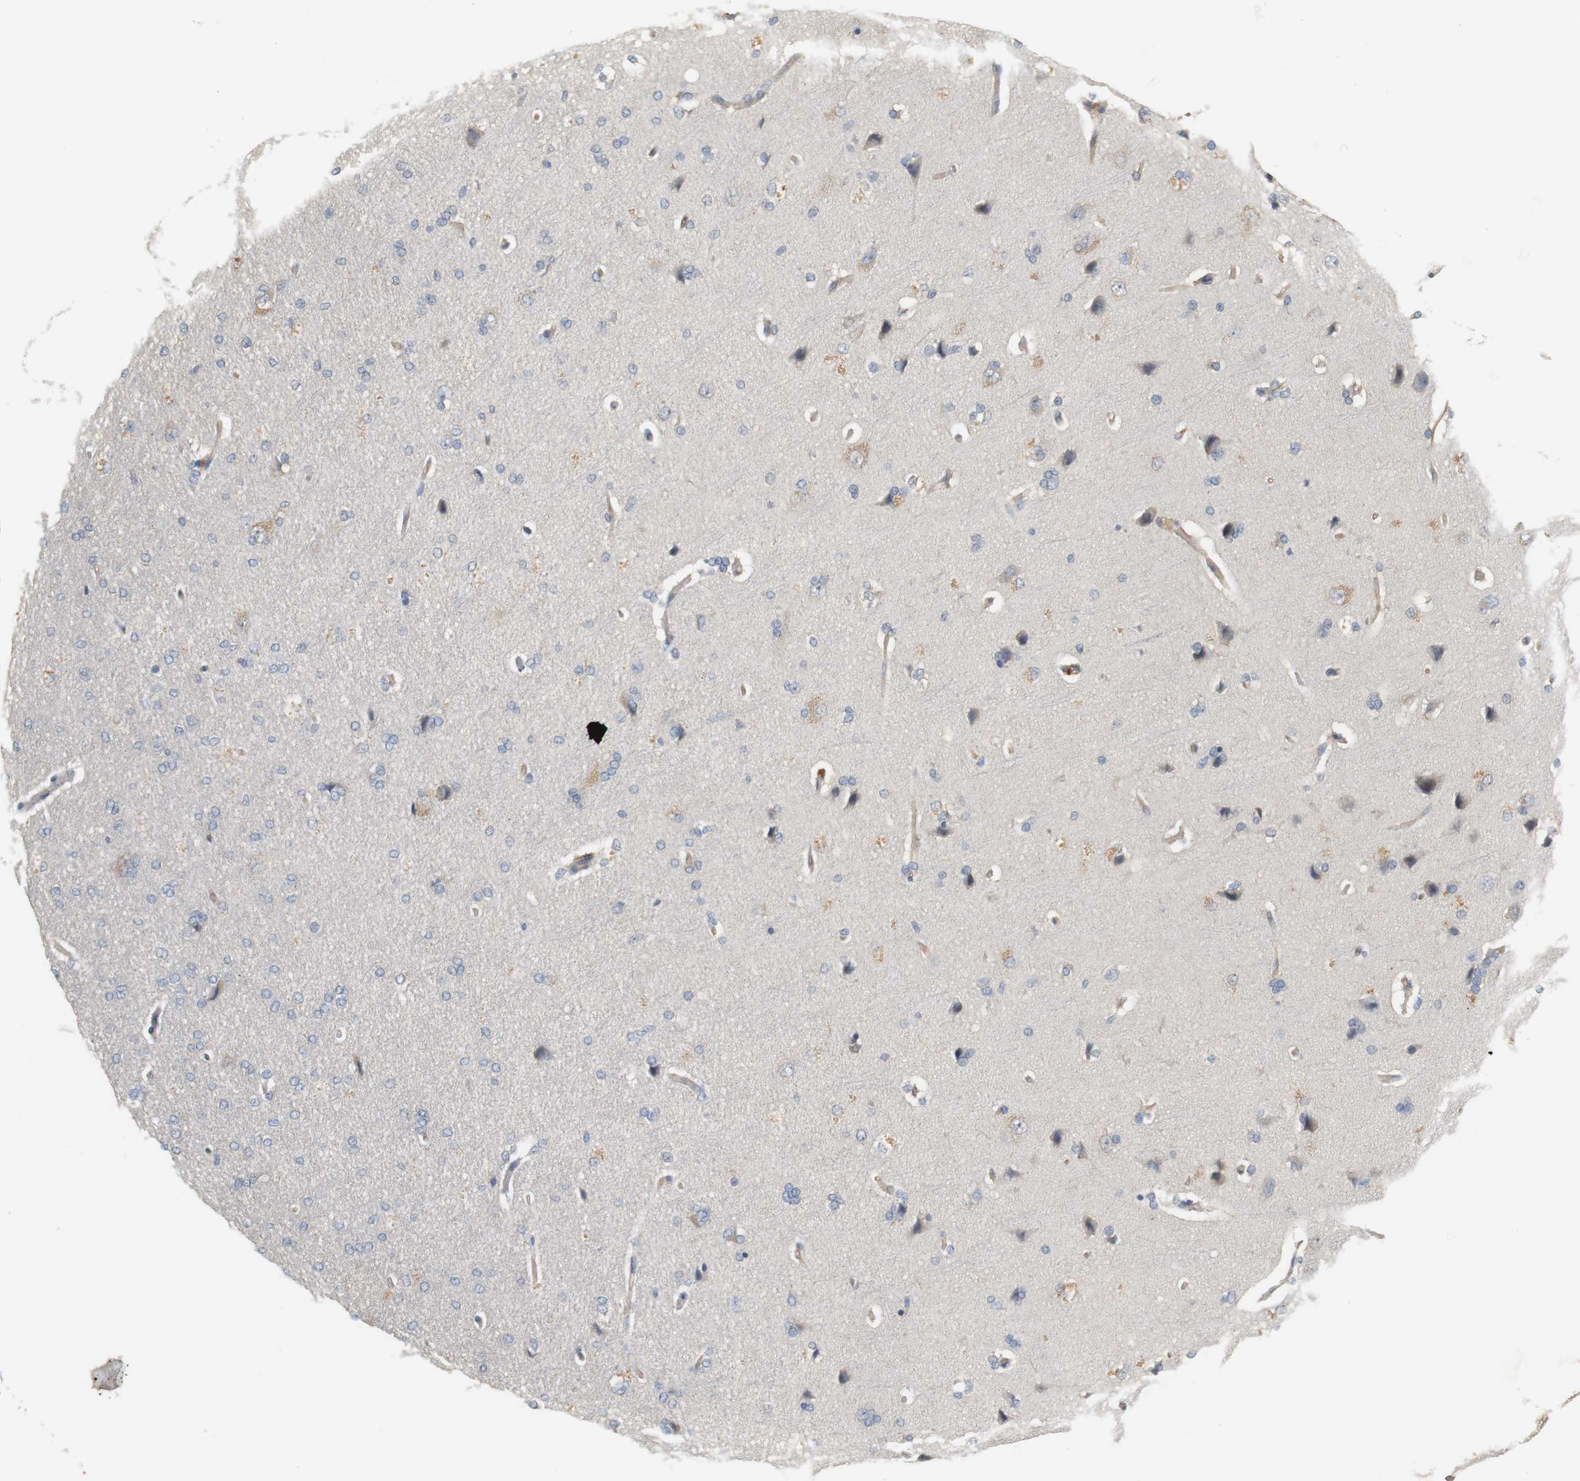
{"staining": {"intensity": "moderate", "quantity": "25%-75%", "location": "cytoplasmic/membranous"}, "tissue": "cerebral cortex", "cell_type": "Endothelial cells", "image_type": "normal", "snomed": [{"axis": "morphology", "description": "Normal tissue, NOS"}, {"axis": "topography", "description": "Cerebral cortex"}], "caption": "Immunohistochemical staining of unremarkable human cerebral cortex reveals medium levels of moderate cytoplasmic/membranous staining in about 25%-75% of endothelial cells.", "gene": "OSR1", "patient": {"sex": "male", "age": 62}}